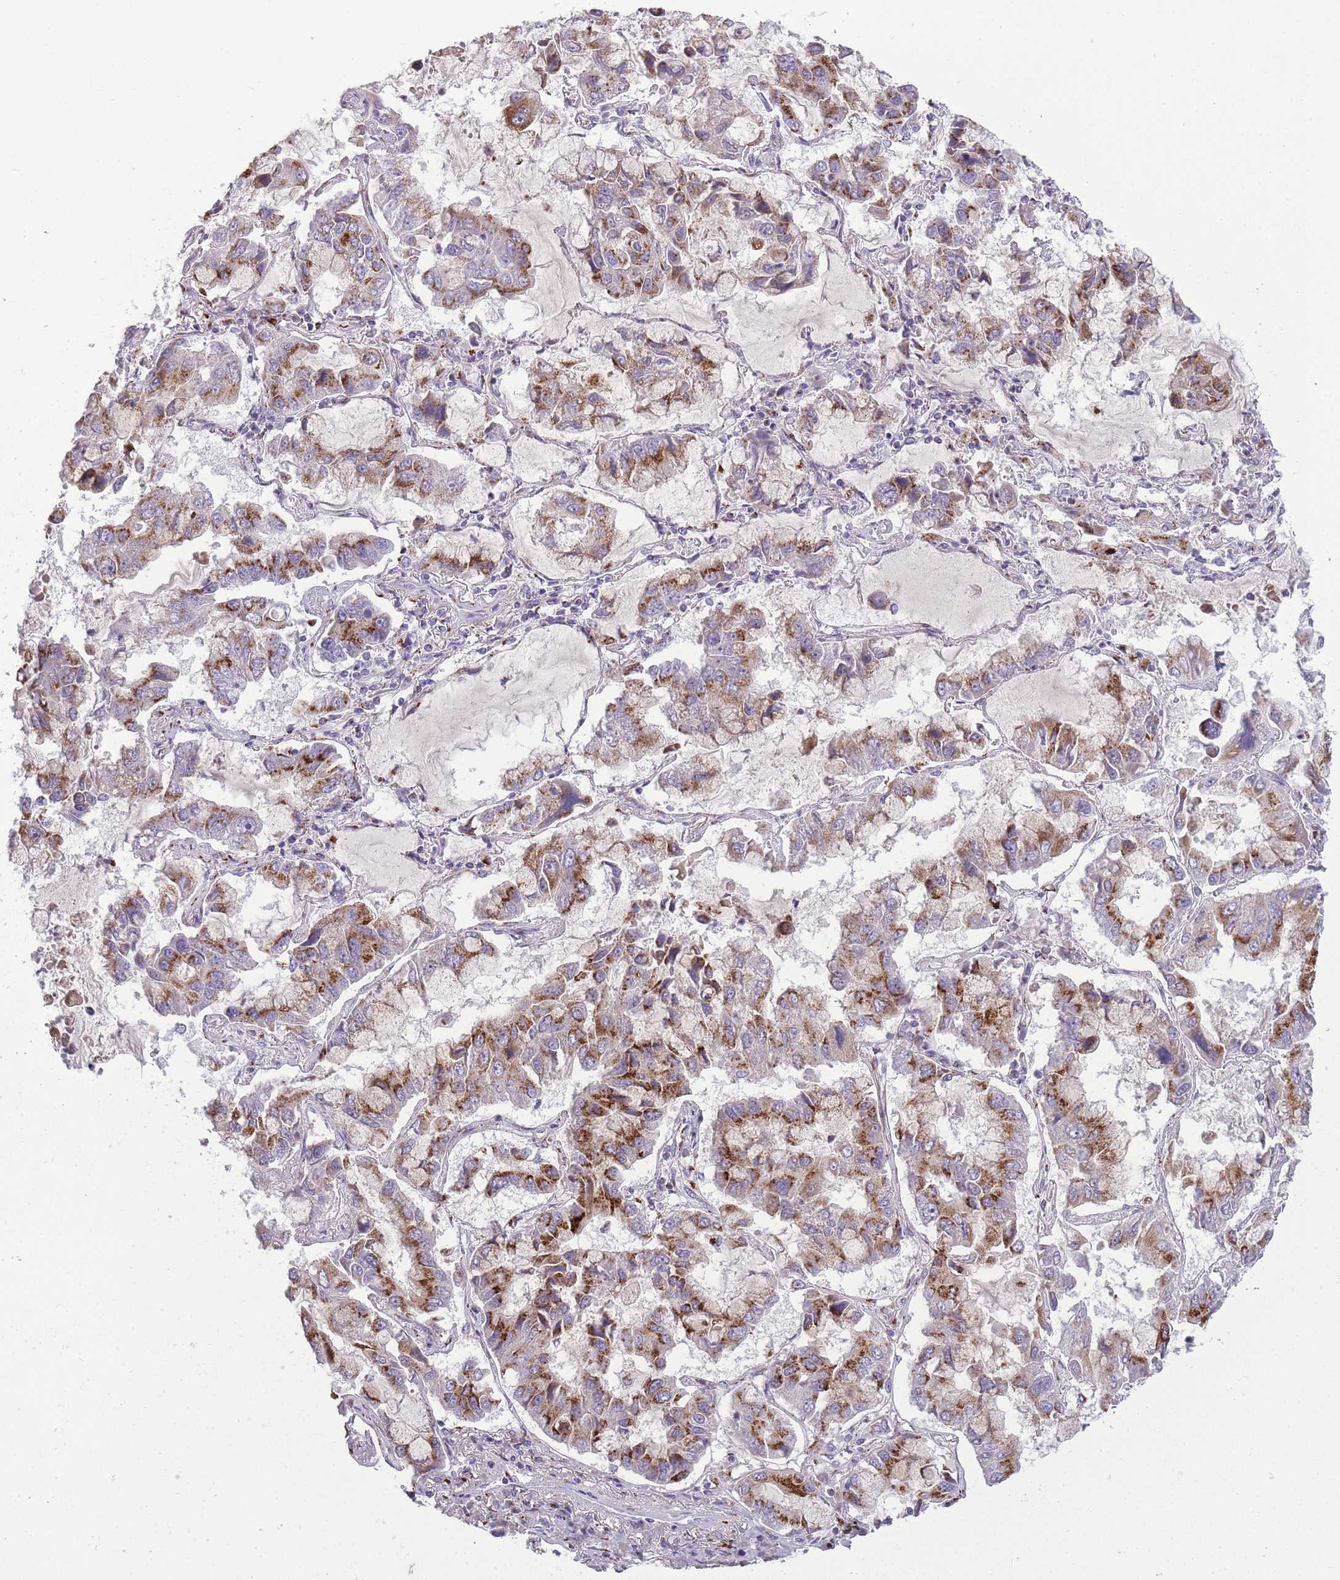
{"staining": {"intensity": "moderate", "quantity": ">75%", "location": "cytoplasmic/membranous"}, "tissue": "lung cancer", "cell_type": "Tumor cells", "image_type": "cancer", "snomed": [{"axis": "morphology", "description": "Adenocarcinoma, NOS"}, {"axis": "topography", "description": "Lung"}], "caption": "A medium amount of moderate cytoplasmic/membranous staining is identified in approximately >75% of tumor cells in adenocarcinoma (lung) tissue.", "gene": "B4GALT2", "patient": {"sex": "male", "age": 64}}